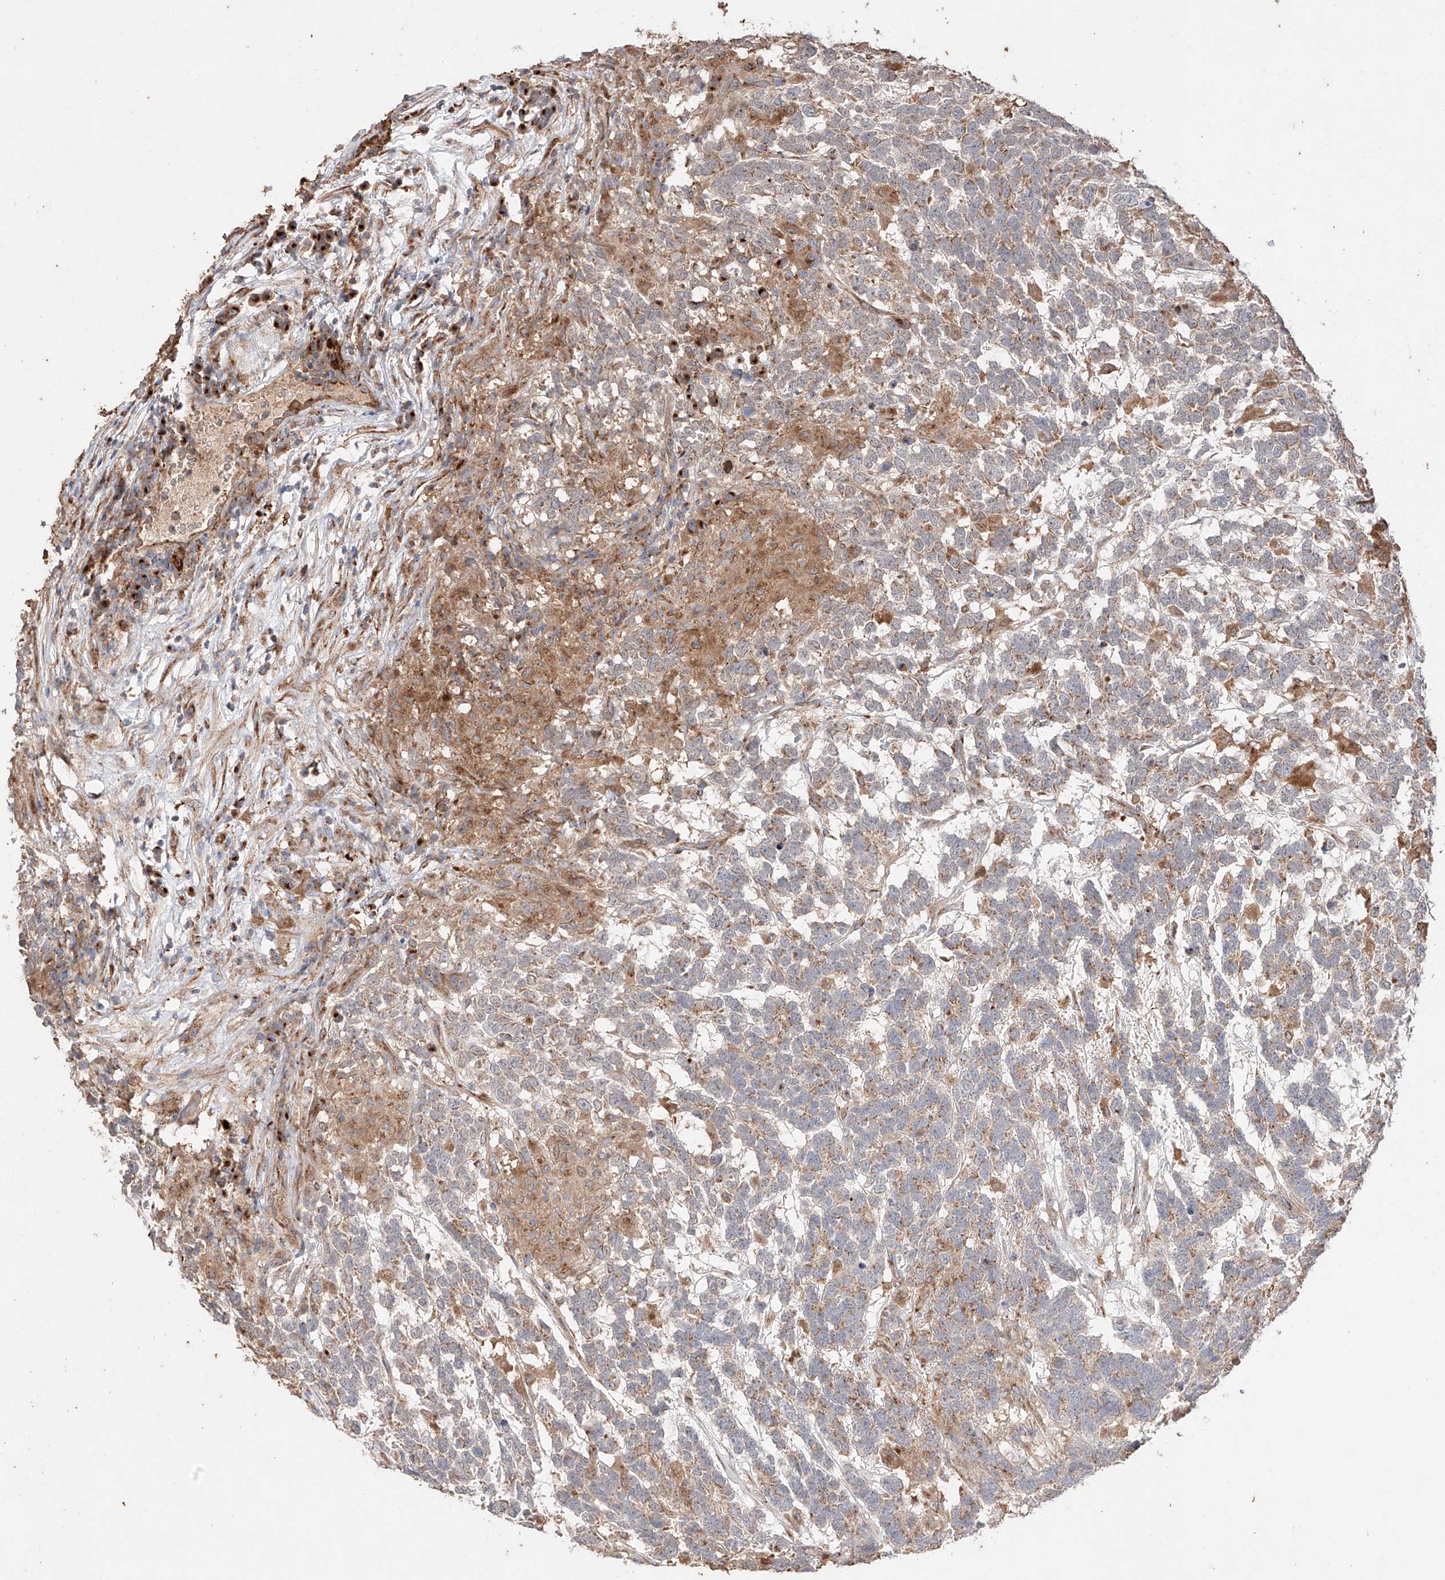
{"staining": {"intensity": "moderate", "quantity": "25%-75%", "location": "cytoplasmic/membranous"}, "tissue": "testis cancer", "cell_type": "Tumor cells", "image_type": "cancer", "snomed": [{"axis": "morphology", "description": "Carcinoma, Embryonal, NOS"}, {"axis": "topography", "description": "Testis"}], "caption": "High-magnification brightfield microscopy of testis cancer stained with DAB (brown) and counterstained with hematoxylin (blue). tumor cells exhibit moderate cytoplasmic/membranous staining is present in about25%-75% of cells.", "gene": "MOSPD1", "patient": {"sex": "male", "age": 26}}